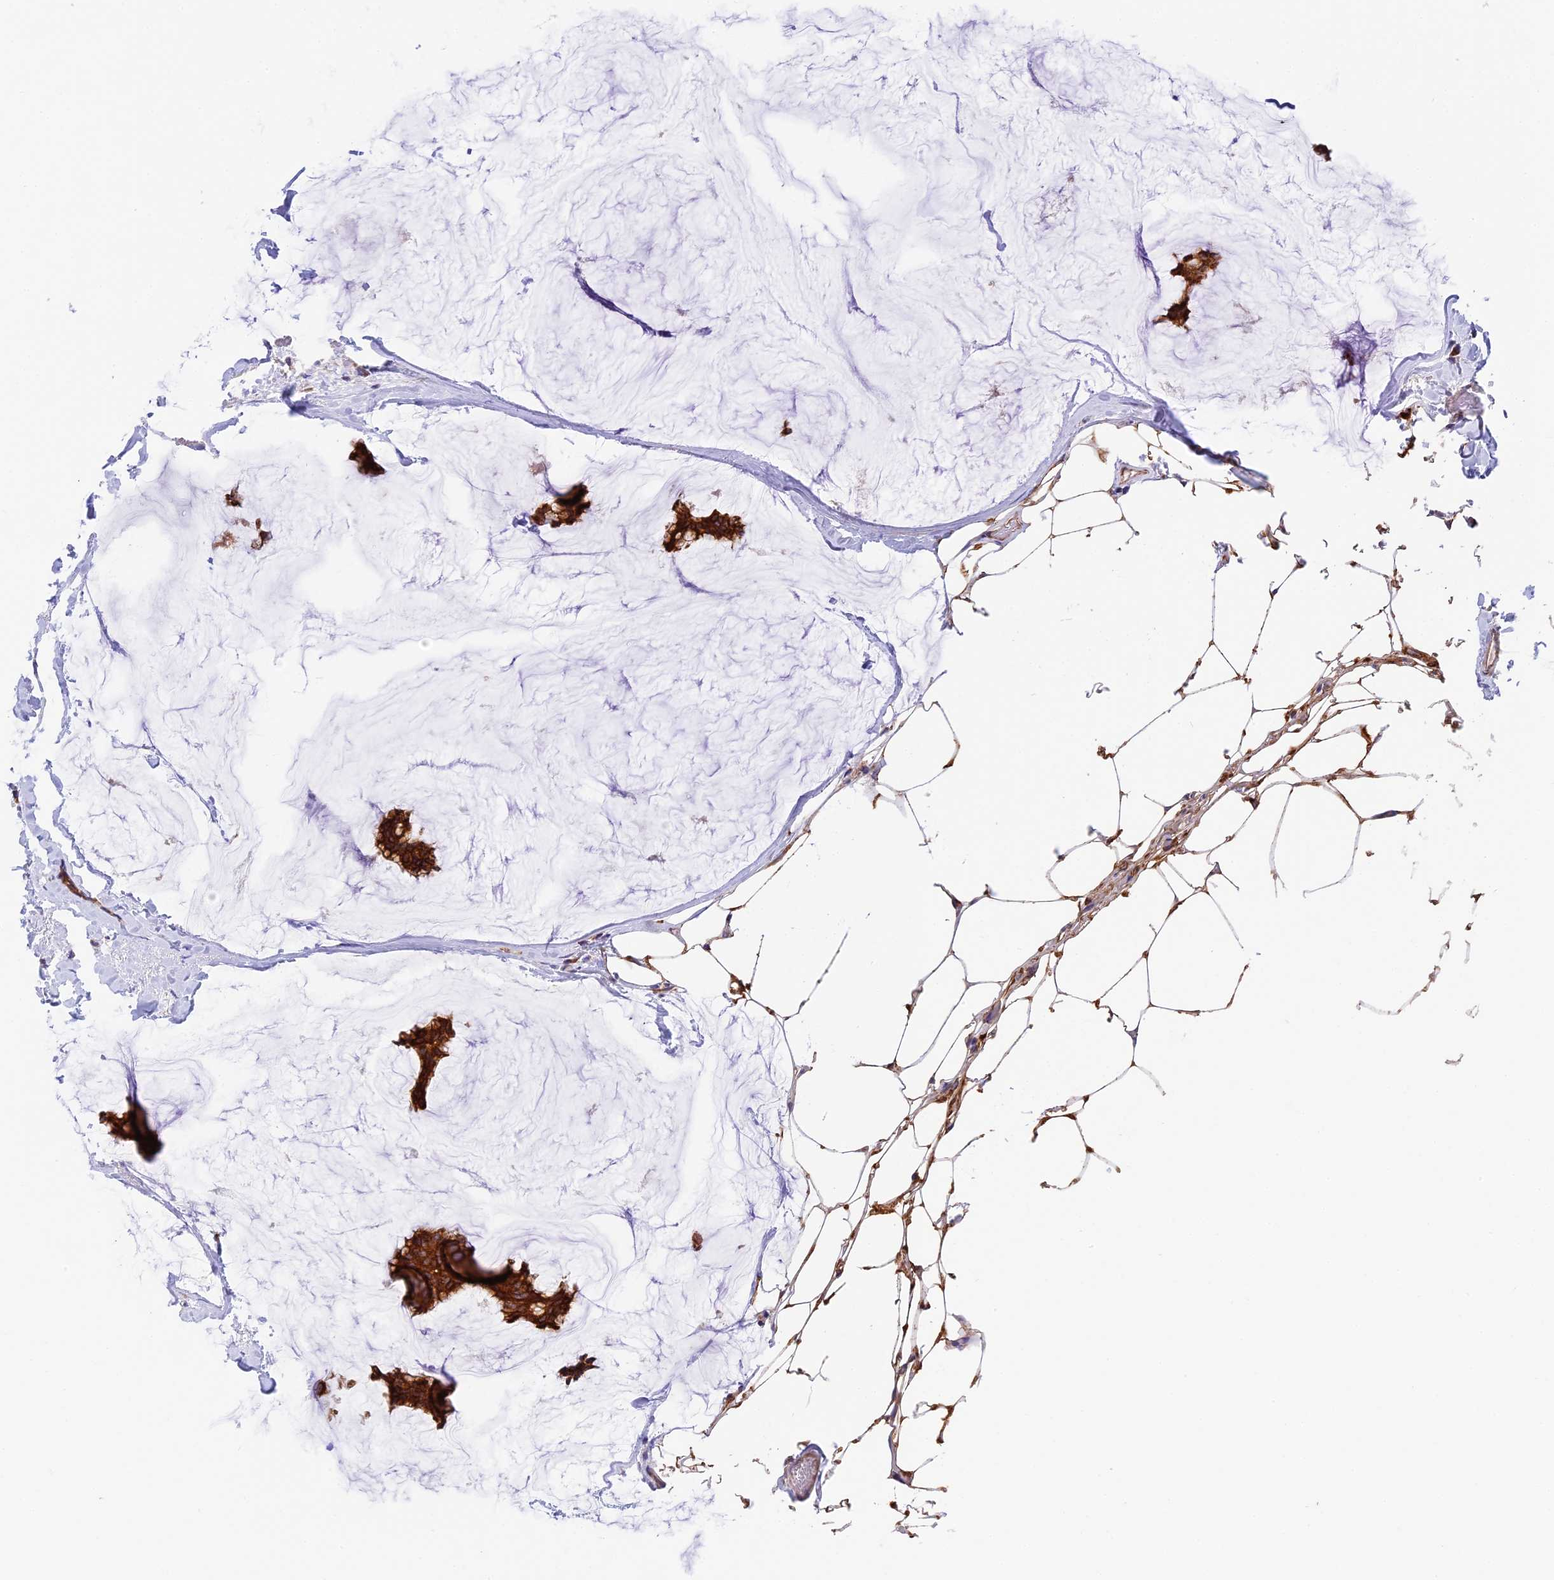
{"staining": {"intensity": "strong", "quantity": ">75%", "location": "cytoplasmic/membranous"}, "tissue": "breast cancer", "cell_type": "Tumor cells", "image_type": "cancer", "snomed": [{"axis": "morphology", "description": "Duct carcinoma"}, {"axis": "topography", "description": "Breast"}], "caption": "Immunohistochemical staining of human infiltrating ductal carcinoma (breast) shows strong cytoplasmic/membranous protein positivity in about >75% of tumor cells.", "gene": "MRAS", "patient": {"sex": "female", "age": 93}}